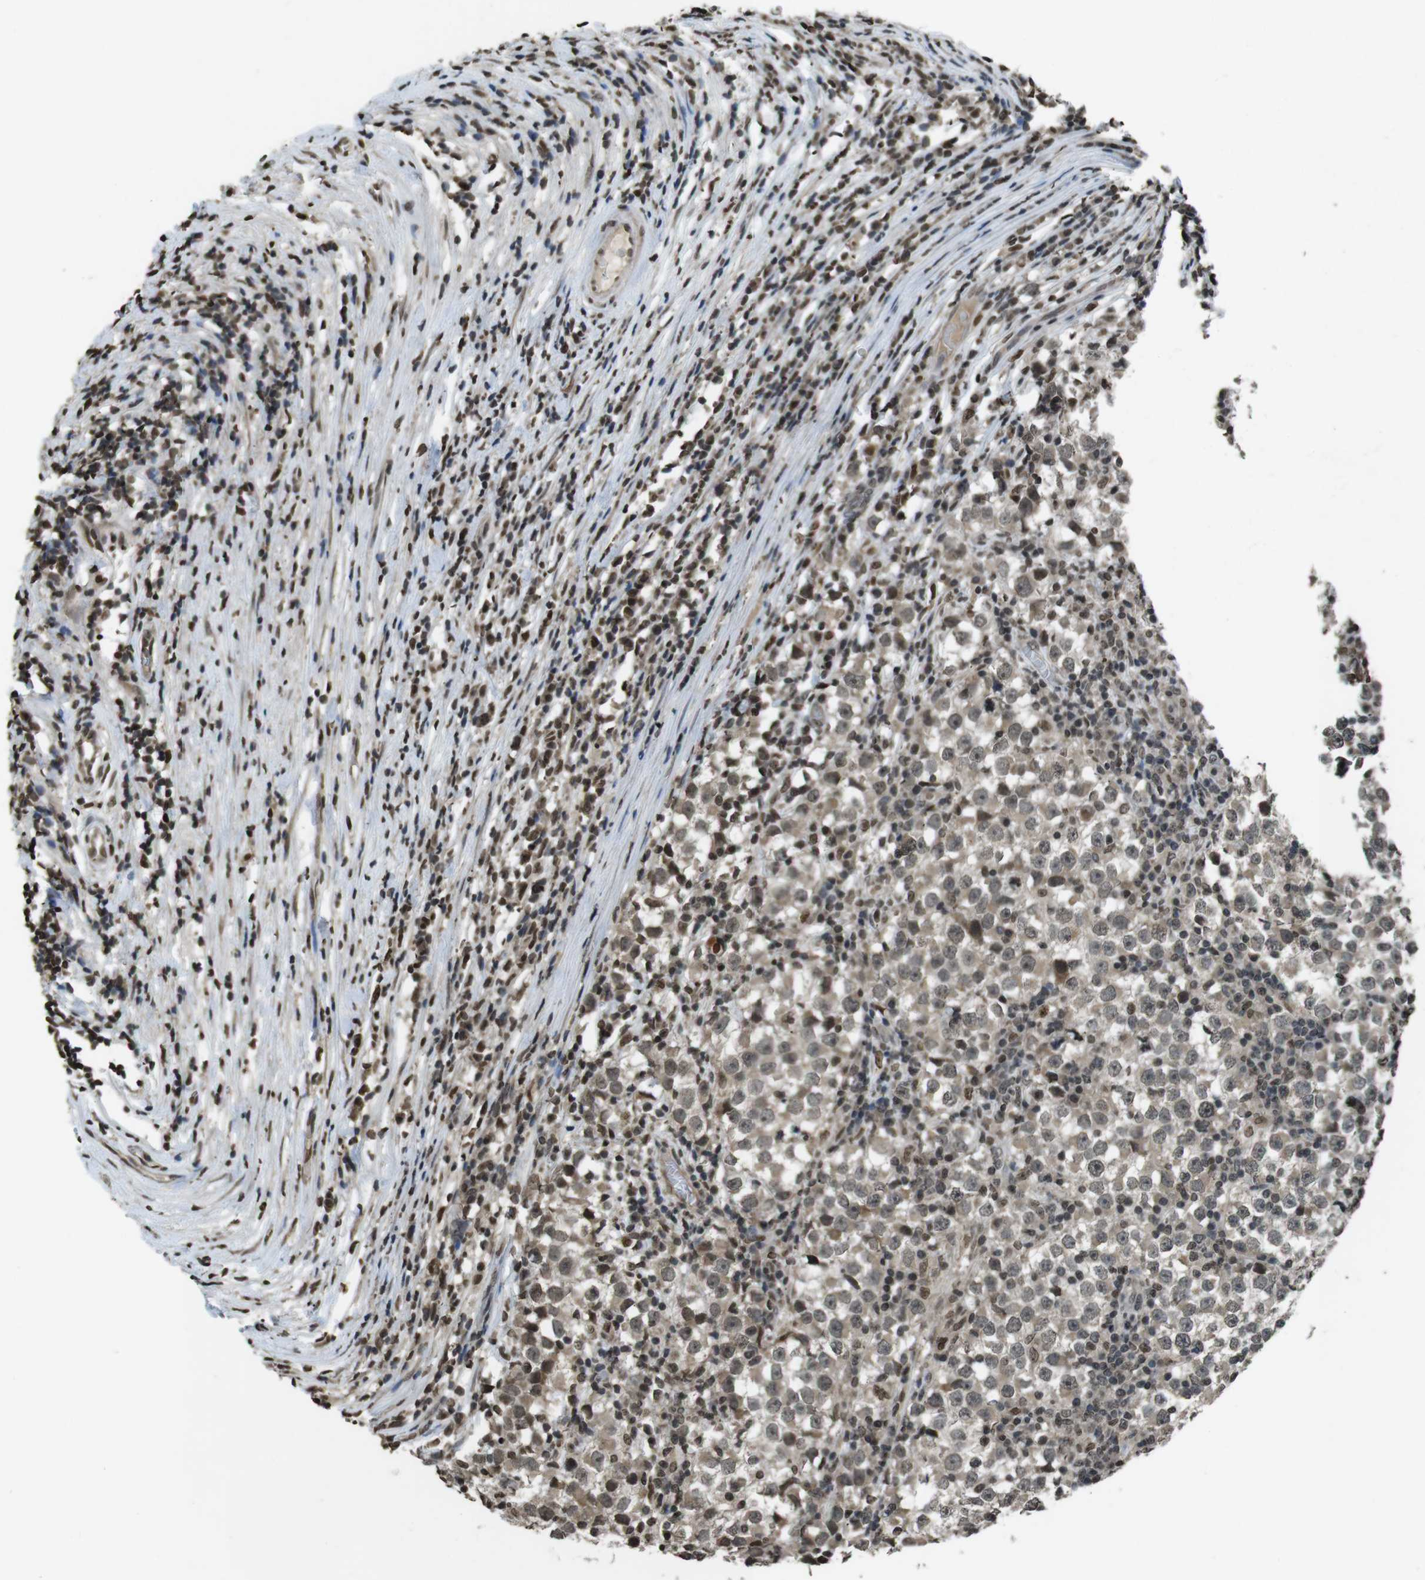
{"staining": {"intensity": "weak", "quantity": ">75%", "location": "nuclear"}, "tissue": "testis cancer", "cell_type": "Tumor cells", "image_type": "cancer", "snomed": [{"axis": "morphology", "description": "Seminoma, NOS"}, {"axis": "topography", "description": "Testis"}], "caption": "An IHC photomicrograph of neoplastic tissue is shown. Protein staining in brown shows weak nuclear positivity in seminoma (testis) within tumor cells. The staining is performed using DAB (3,3'-diaminobenzidine) brown chromogen to label protein expression. The nuclei are counter-stained blue using hematoxylin.", "gene": "MAF", "patient": {"sex": "male", "age": 65}}